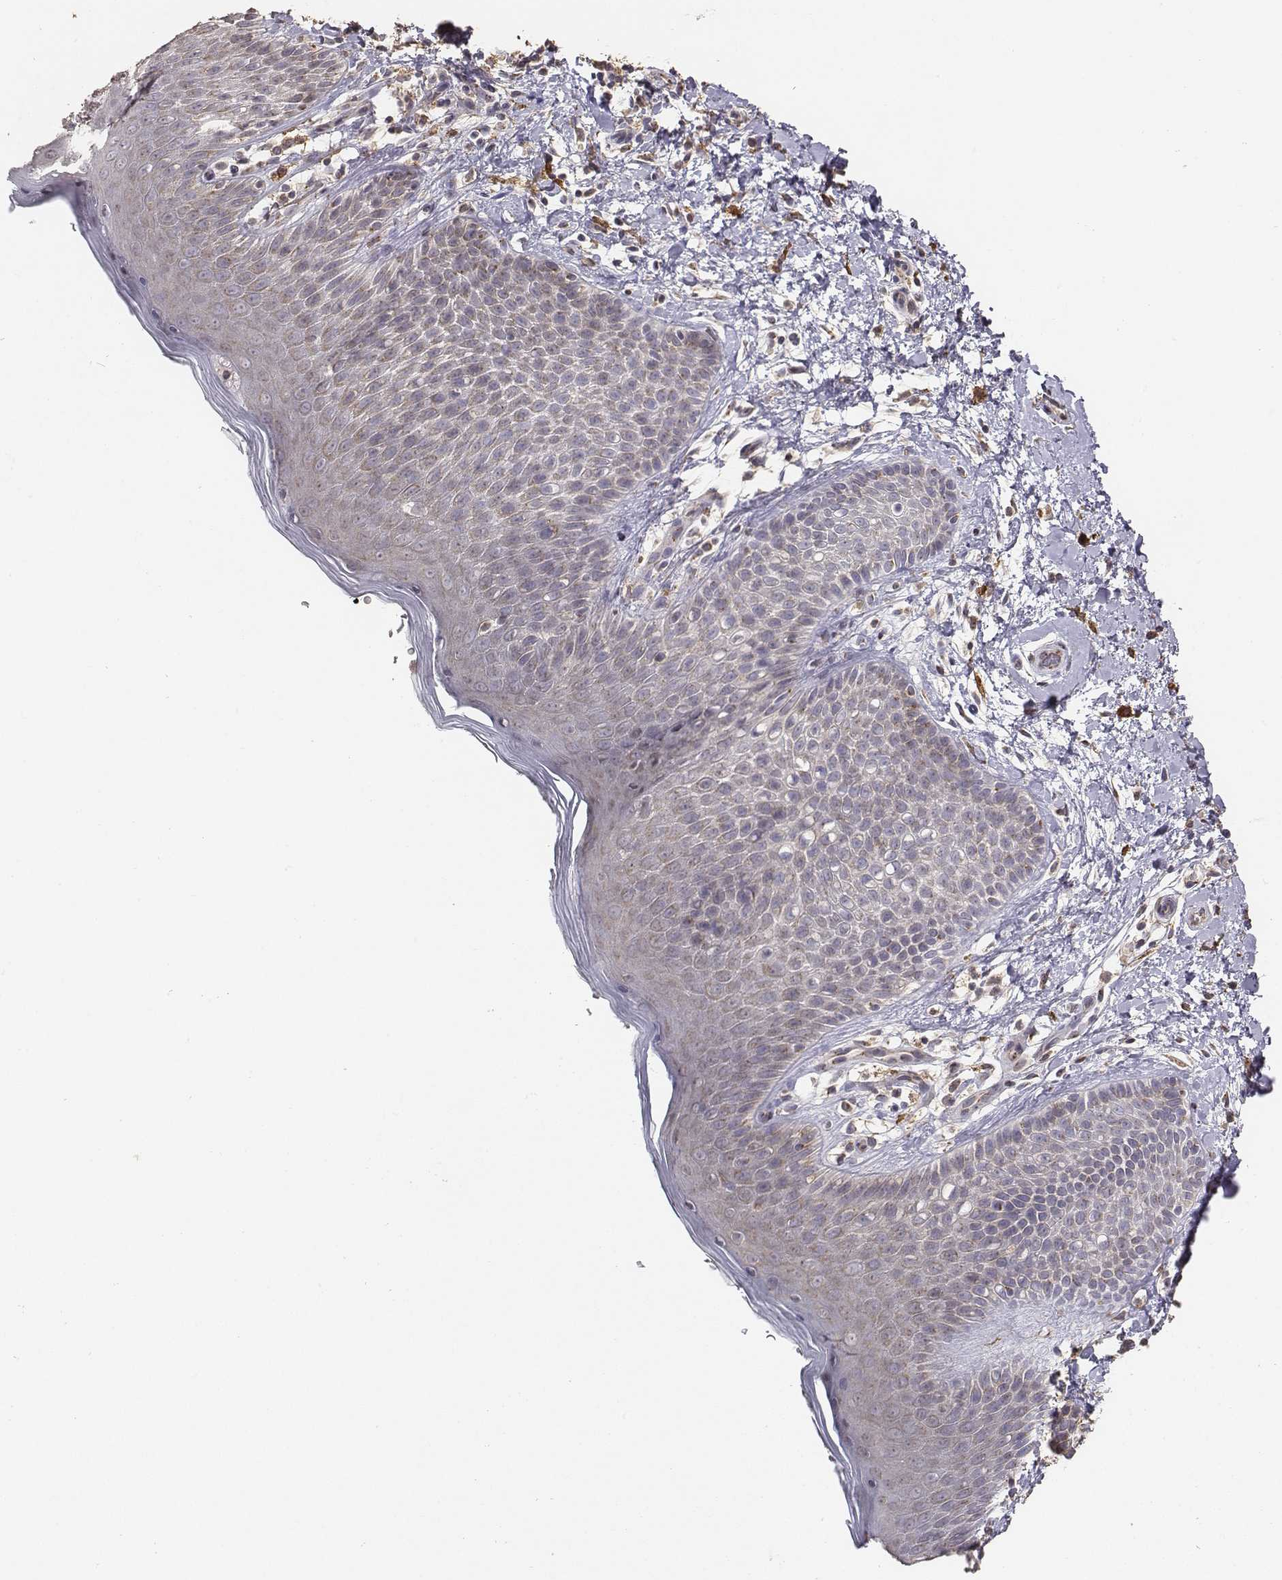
{"staining": {"intensity": "weak", "quantity": ">75%", "location": "cytoplasmic/membranous"}, "tissue": "skin", "cell_type": "Epidermal cells", "image_type": "normal", "snomed": [{"axis": "morphology", "description": "Normal tissue, NOS"}, {"axis": "topography", "description": "Anal"}], "caption": "Immunohistochemistry staining of benign skin, which displays low levels of weak cytoplasmic/membranous positivity in about >75% of epidermal cells indicating weak cytoplasmic/membranous protein positivity. The staining was performed using DAB (3,3'-diaminobenzidine) (brown) for protein detection and nuclei were counterstained in hematoxylin (blue).", "gene": "AP1B1", "patient": {"sex": "male", "age": 36}}